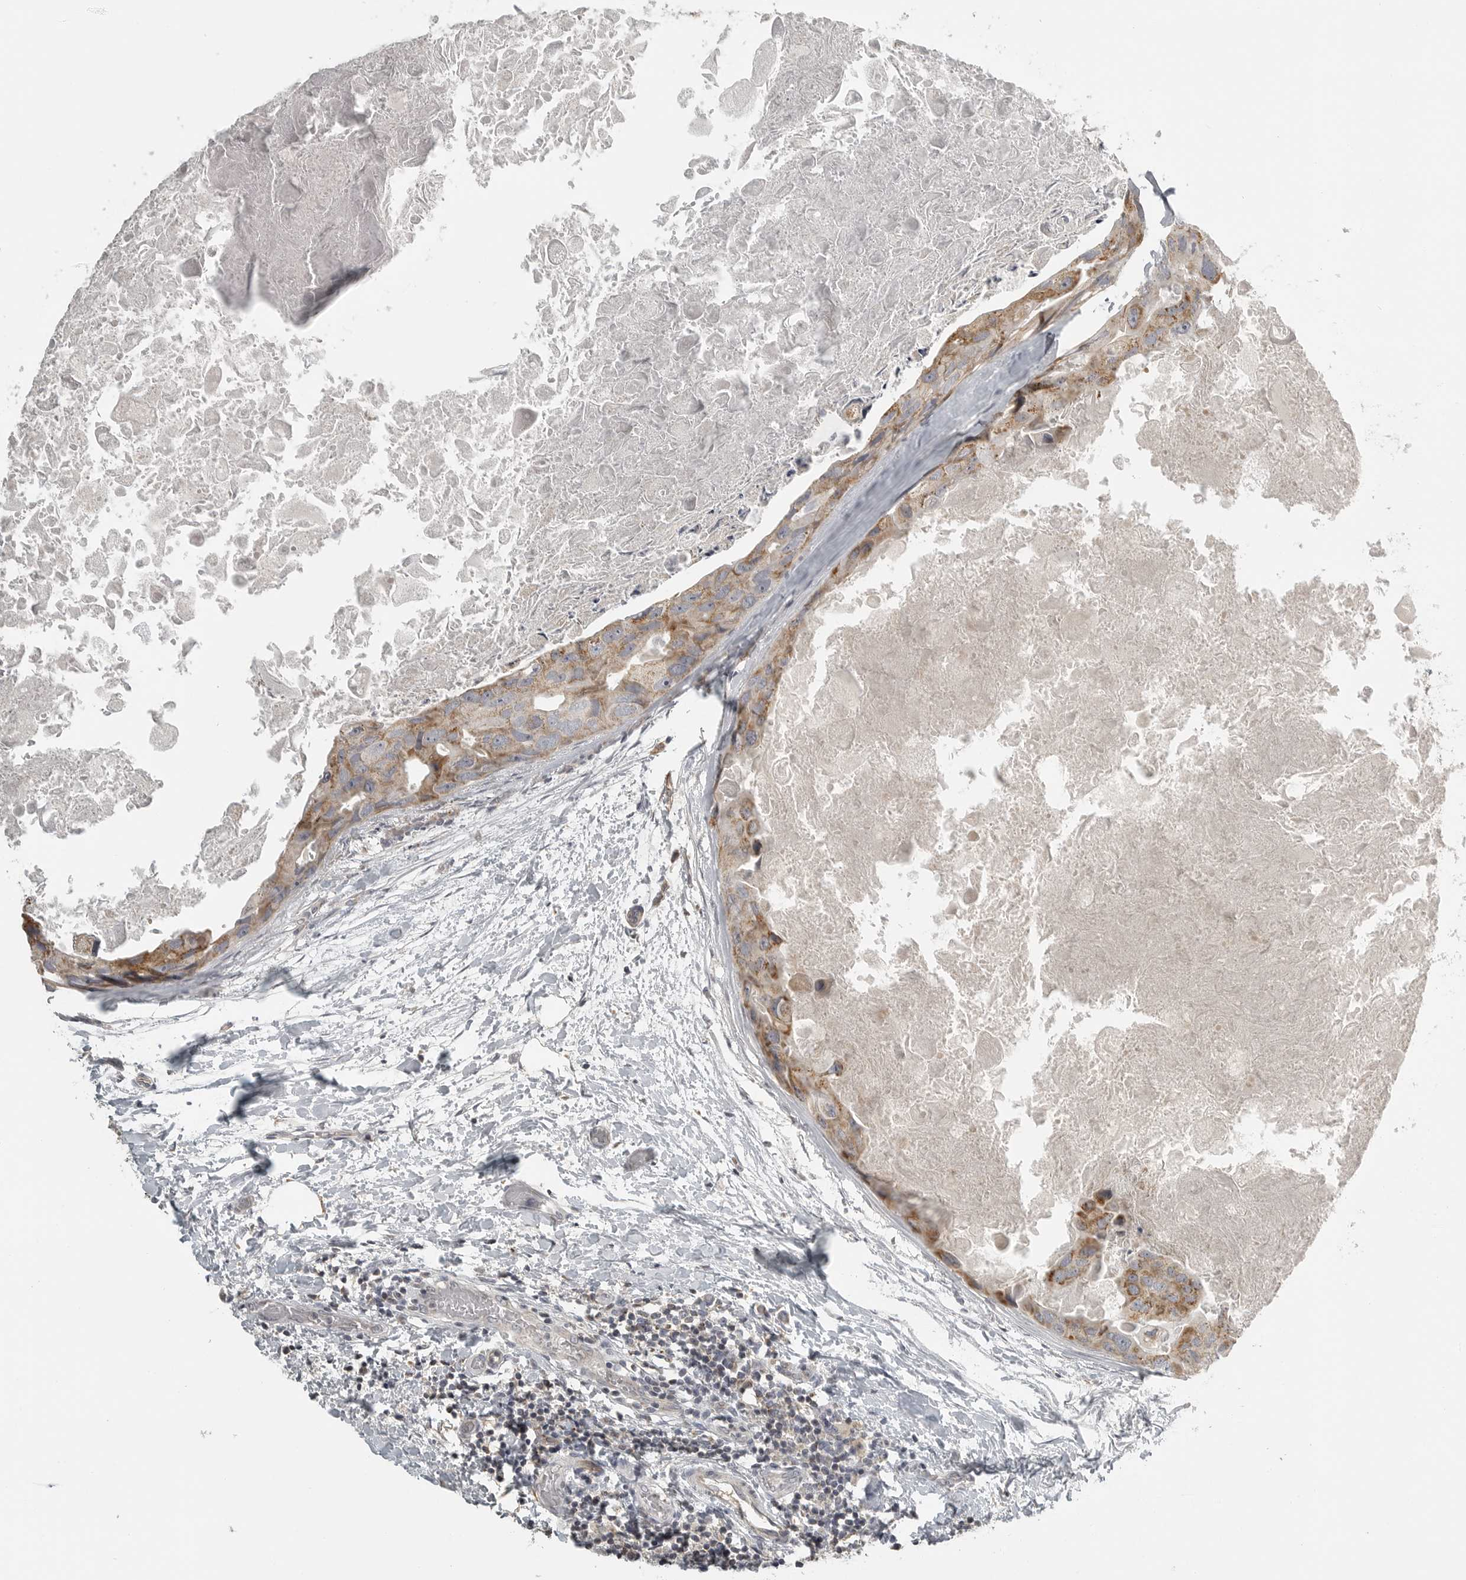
{"staining": {"intensity": "moderate", "quantity": ">75%", "location": "cytoplasmic/membranous"}, "tissue": "breast cancer", "cell_type": "Tumor cells", "image_type": "cancer", "snomed": [{"axis": "morphology", "description": "Duct carcinoma"}, {"axis": "topography", "description": "Breast"}], "caption": "An immunohistochemistry histopathology image of tumor tissue is shown. Protein staining in brown shows moderate cytoplasmic/membranous positivity in breast cancer within tumor cells.", "gene": "RXFP3", "patient": {"sex": "female", "age": 62}}